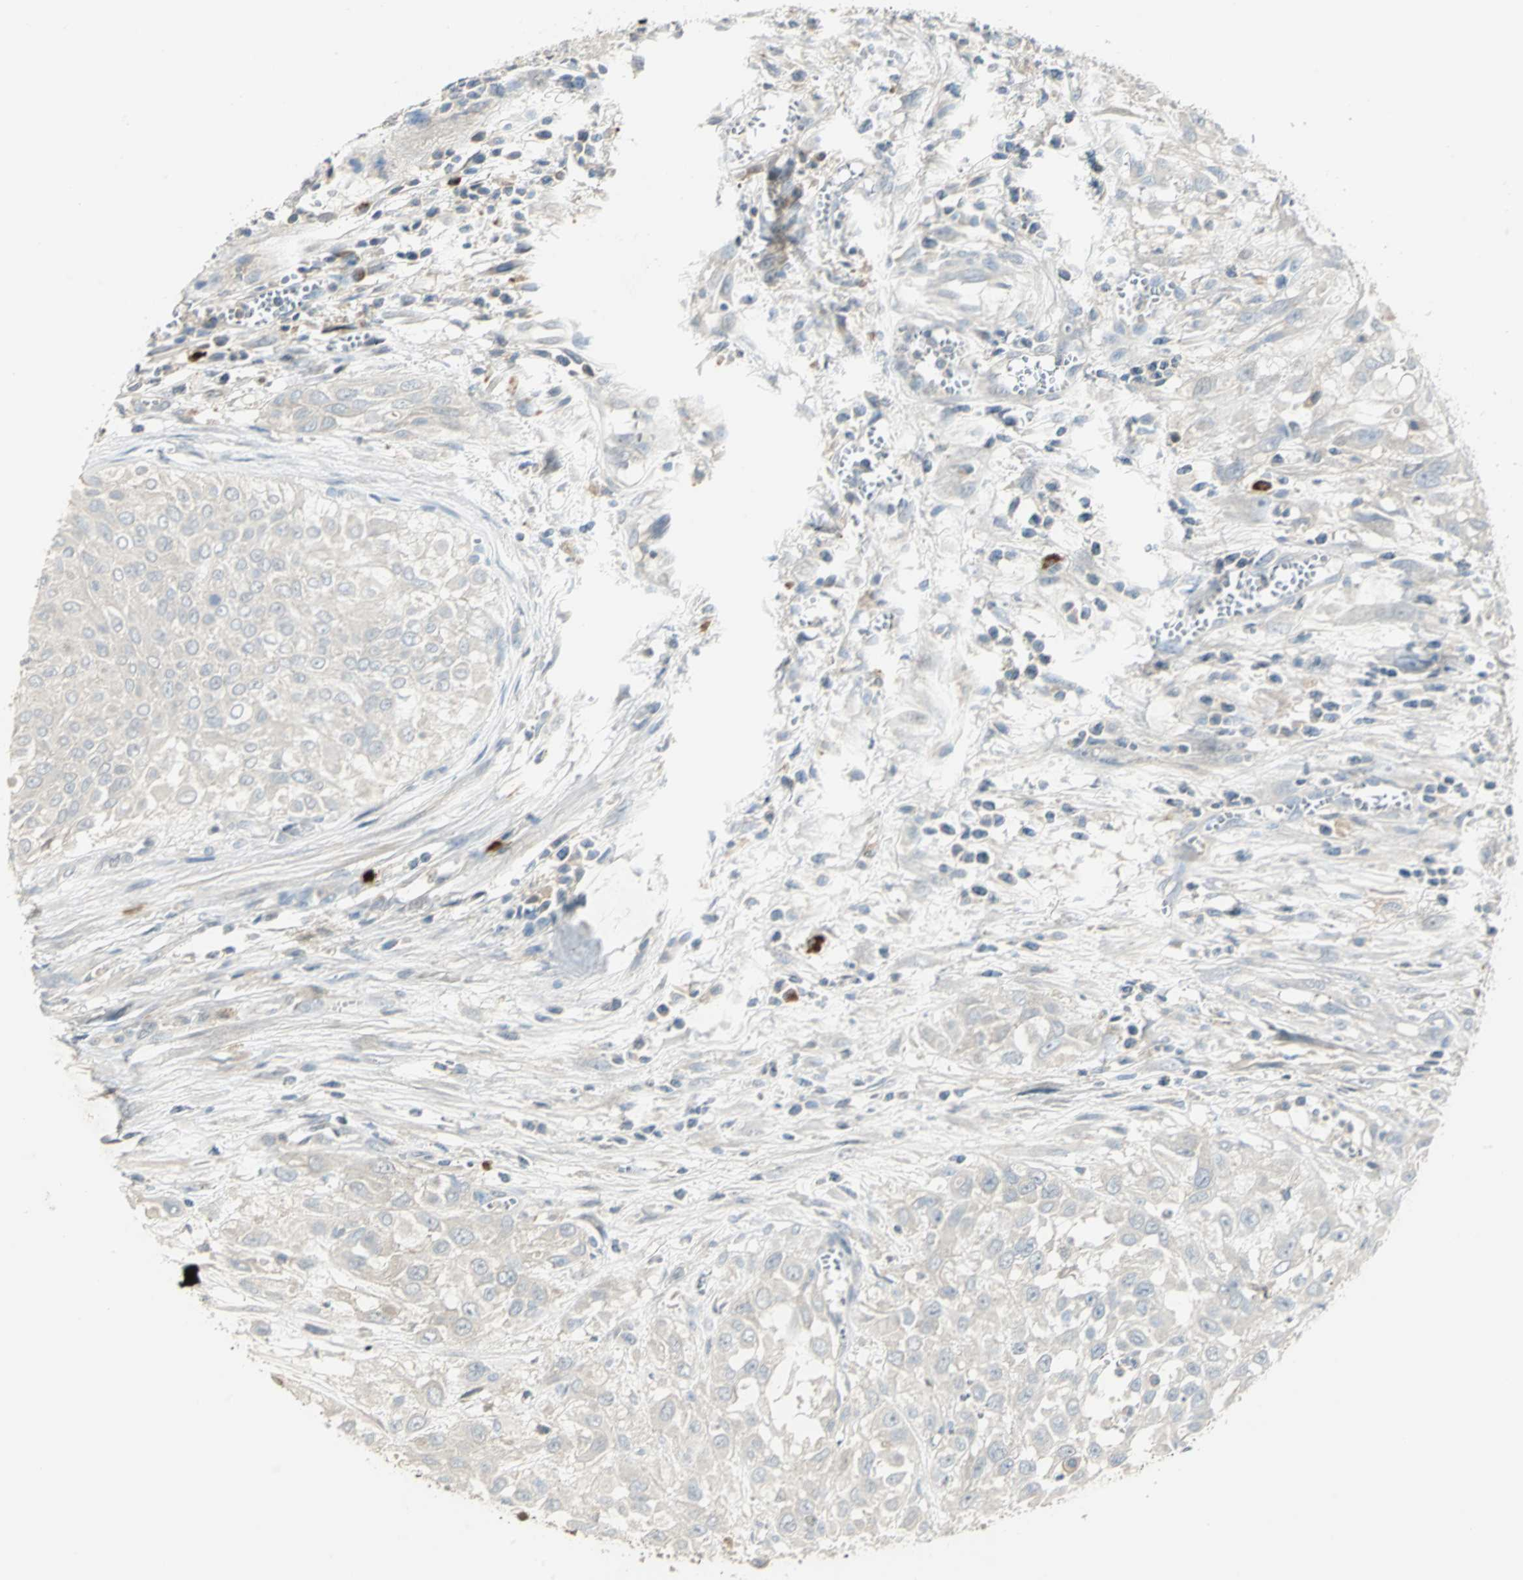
{"staining": {"intensity": "negative", "quantity": "none", "location": "none"}, "tissue": "urothelial cancer", "cell_type": "Tumor cells", "image_type": "cancer", "snomed": [{"axis": "morphology", "description": "Urothelial carcinoma, High grade"}, {"axis": "topography", "description": "Urinary bladder"}], "caption": "DAB immunohistochemical staining of urothelial carcinoma (high-grade) displays no significant expression in tumor cells. (DAB (3,3'-diaminobenzidine) immunohistochemistry (IHC) visualized using brightfield microscopy, high magnification).", "gene": "PROC", "patient": {"sex": "male", "age": 57}}